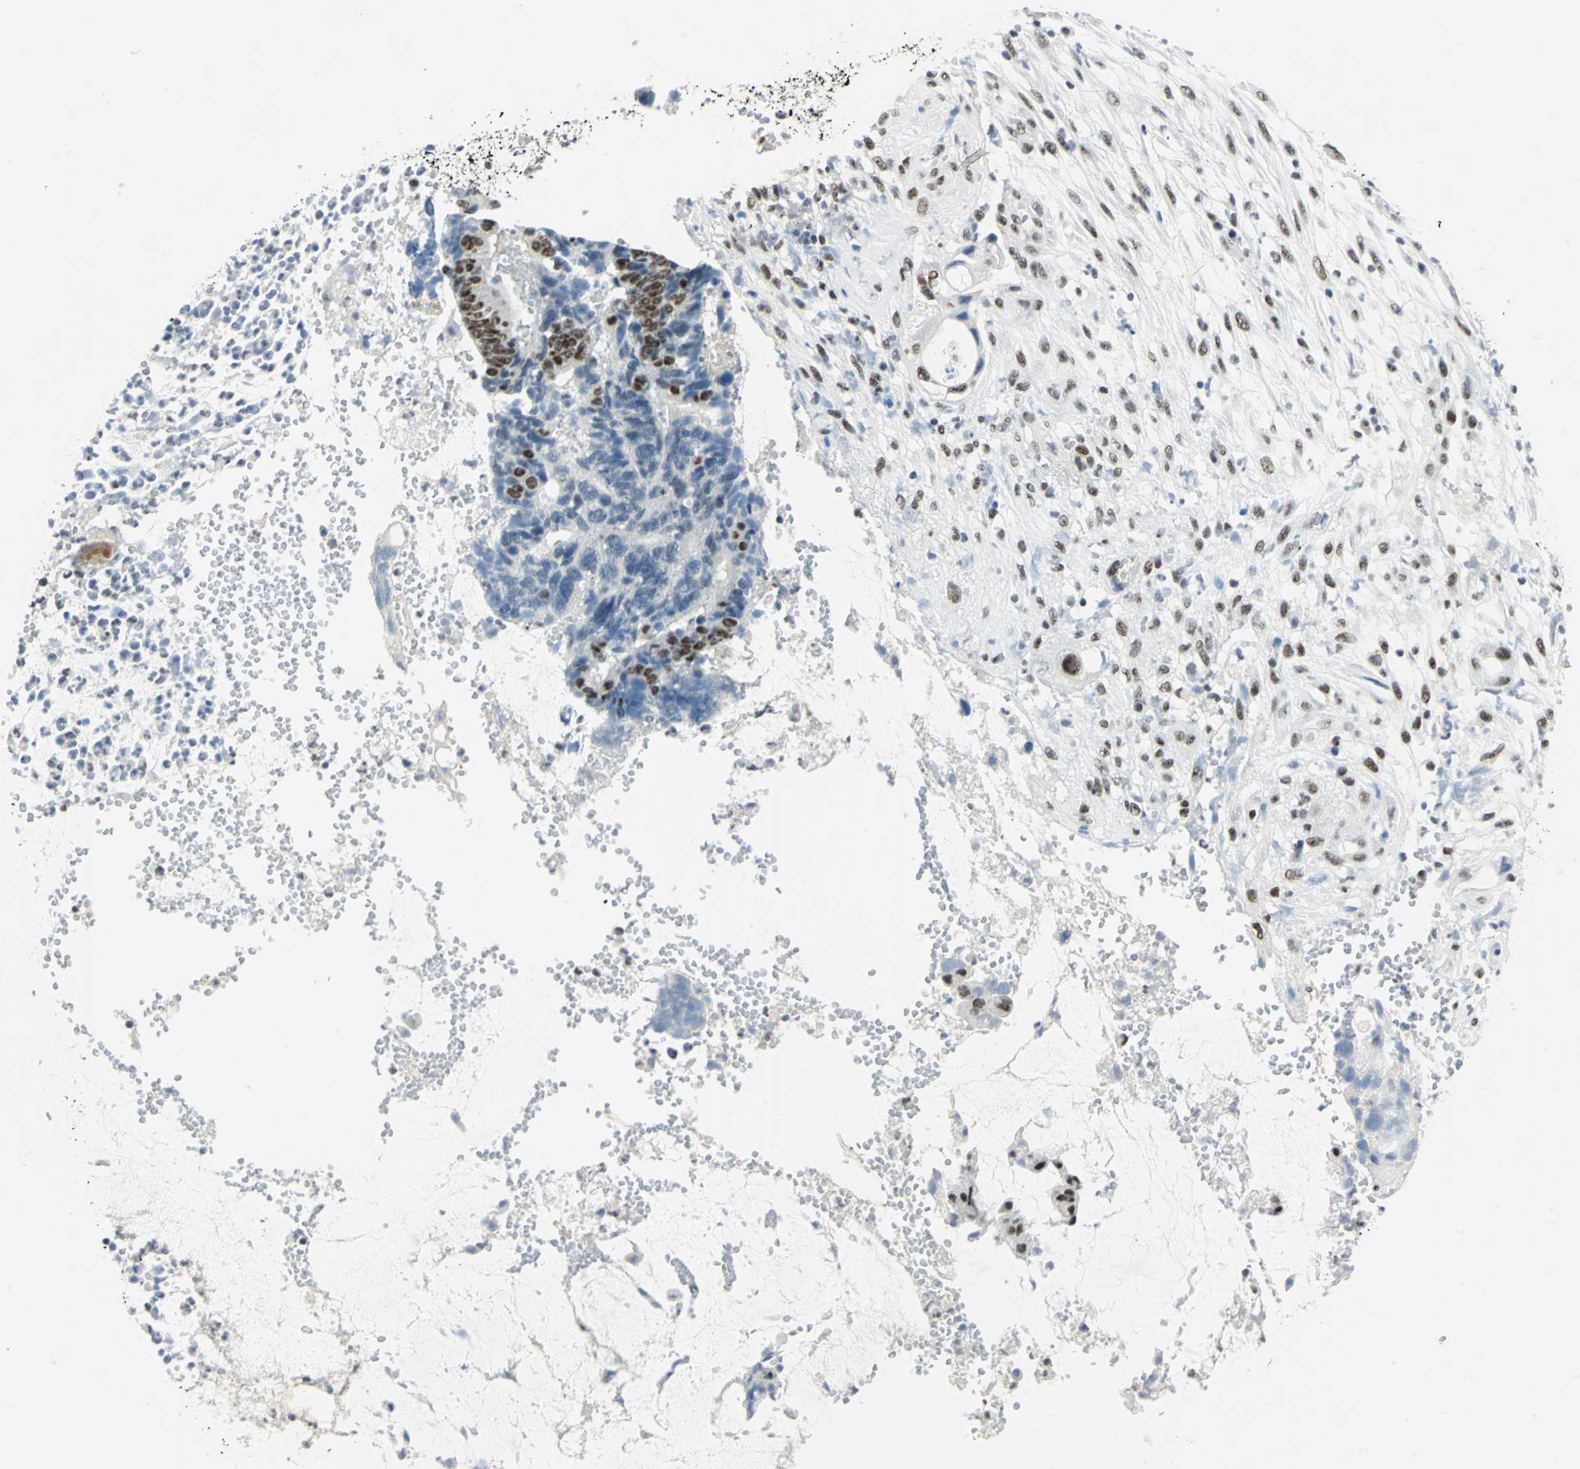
{"staining": {"intensity": "strong", "quantity": "<25%", "location": "nuclear"}, "tissue": "colorectal cancer", "cell_type": "Tumor cells", "image_type": "cancer", "snomed": [{"axis": "morphology", "description": "Adenocarcinoma, NOS"}, {"axis": "topography", "description": "Colon"}], "caption": "DAB immunohistochemical staining of colorectal adenocarcinoma shows strong nuclear protein staining in approximately <25% of tumor cells. Nuclei are stained in blue.", "gene": "MTMR10", "patient": {"sex": "female", "age": 57}}